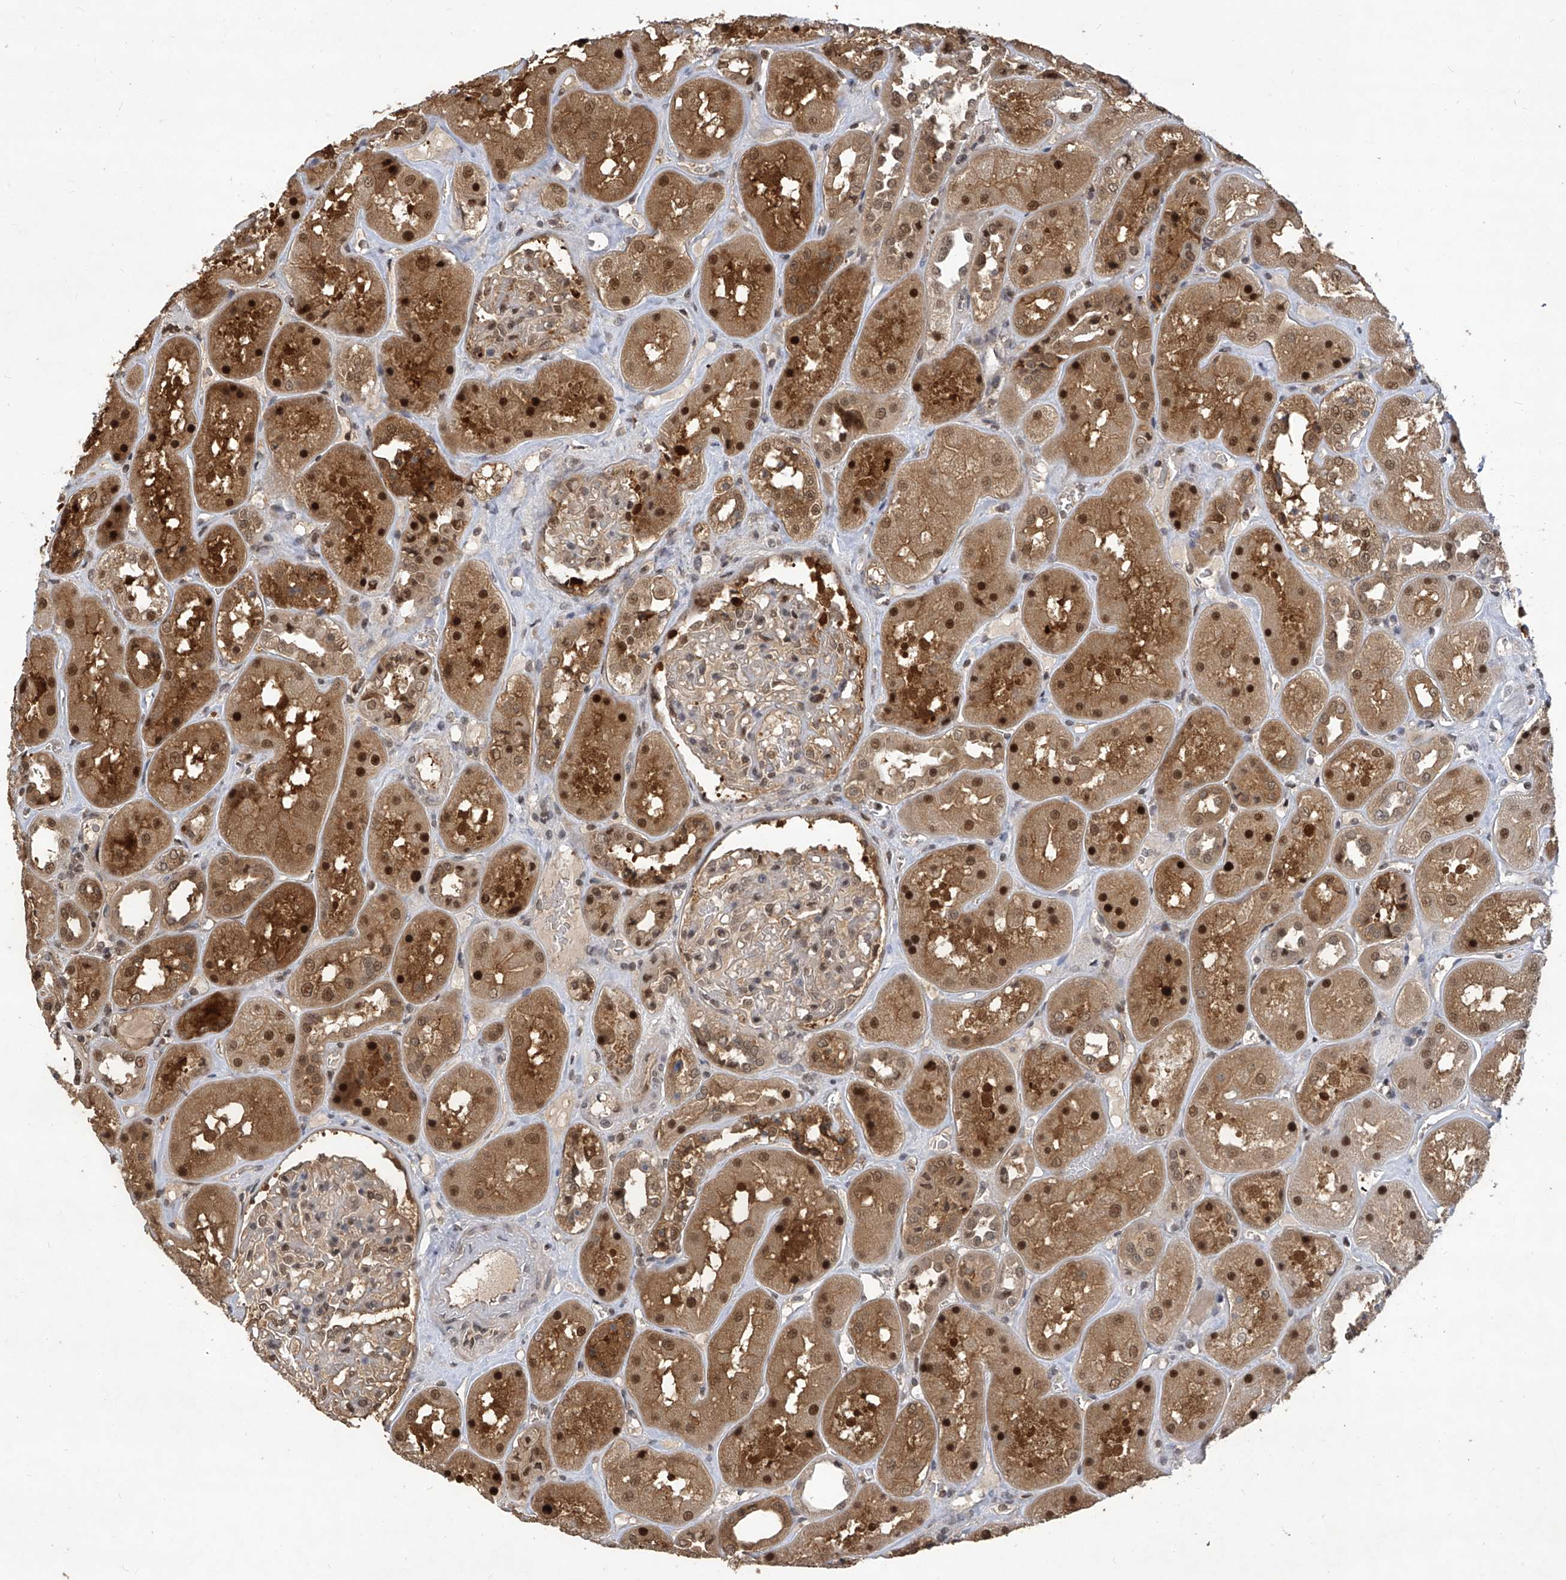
{"staining": {"intensity": "weak", "quantity": "<25%", "location": "cytoplasmic/membranous,nuclear"}, "tissue": "kidney", "cell_type": "Cells in glomeruli", "image_type": "normal", "snomed": [{"axis": "morphology", "description": "Normal tissue, NOS"}, {"axis": "topography", "description": "Kidney"}], "caption": "An IHC micrograph of unremarkable kidney is shown. There is no staining in cells in glomeruli of kidney. (DAB (3,3'-diaminobenzidine) IHC visualized using brightfield microscopy, high magnification).", "gene": "PSMB1", "patient": {"sex": "male", "age": 70}}